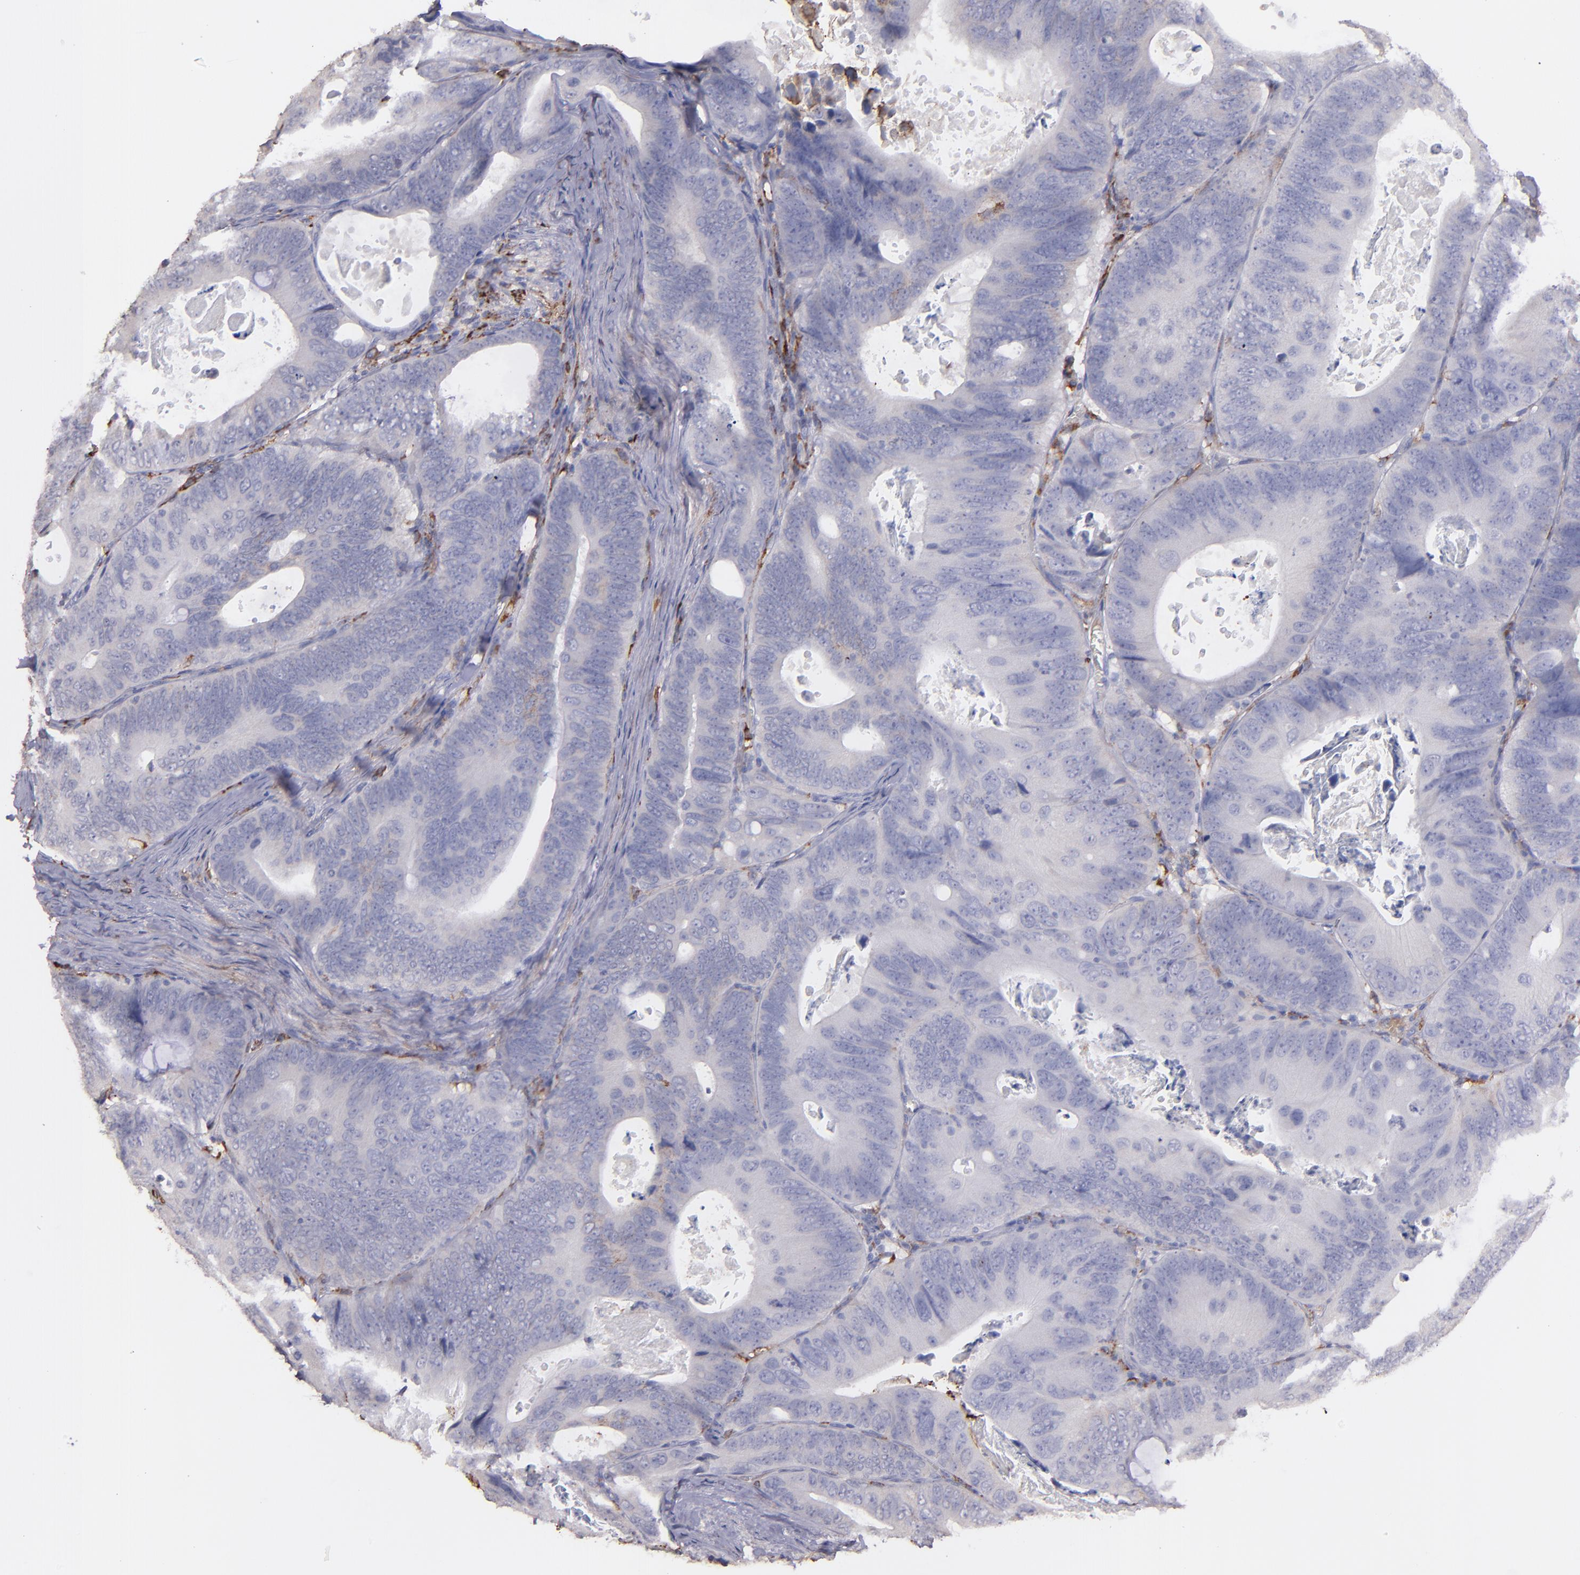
{"staining": {"intensity": "negative", "quantity": "none", "location": "none"}, "tissue": "colorectal cancer", "cell_type": "Tumor cells", "image_type": "cancer", "snomed": [{"axis": "morphology", "description": "Adenocarcinoma, NOS"}, {"axis": "topography", "description": "Colon"}], "caption": "An immunohistochemistry (IHC) histopathology image of adenocarcinoma (colorectal) is shown. There is no staining in tumor cells of adenocarcinoma (colorectal).", "gene": "C1QA", "patient": {"sex": "female", "age": 55}}